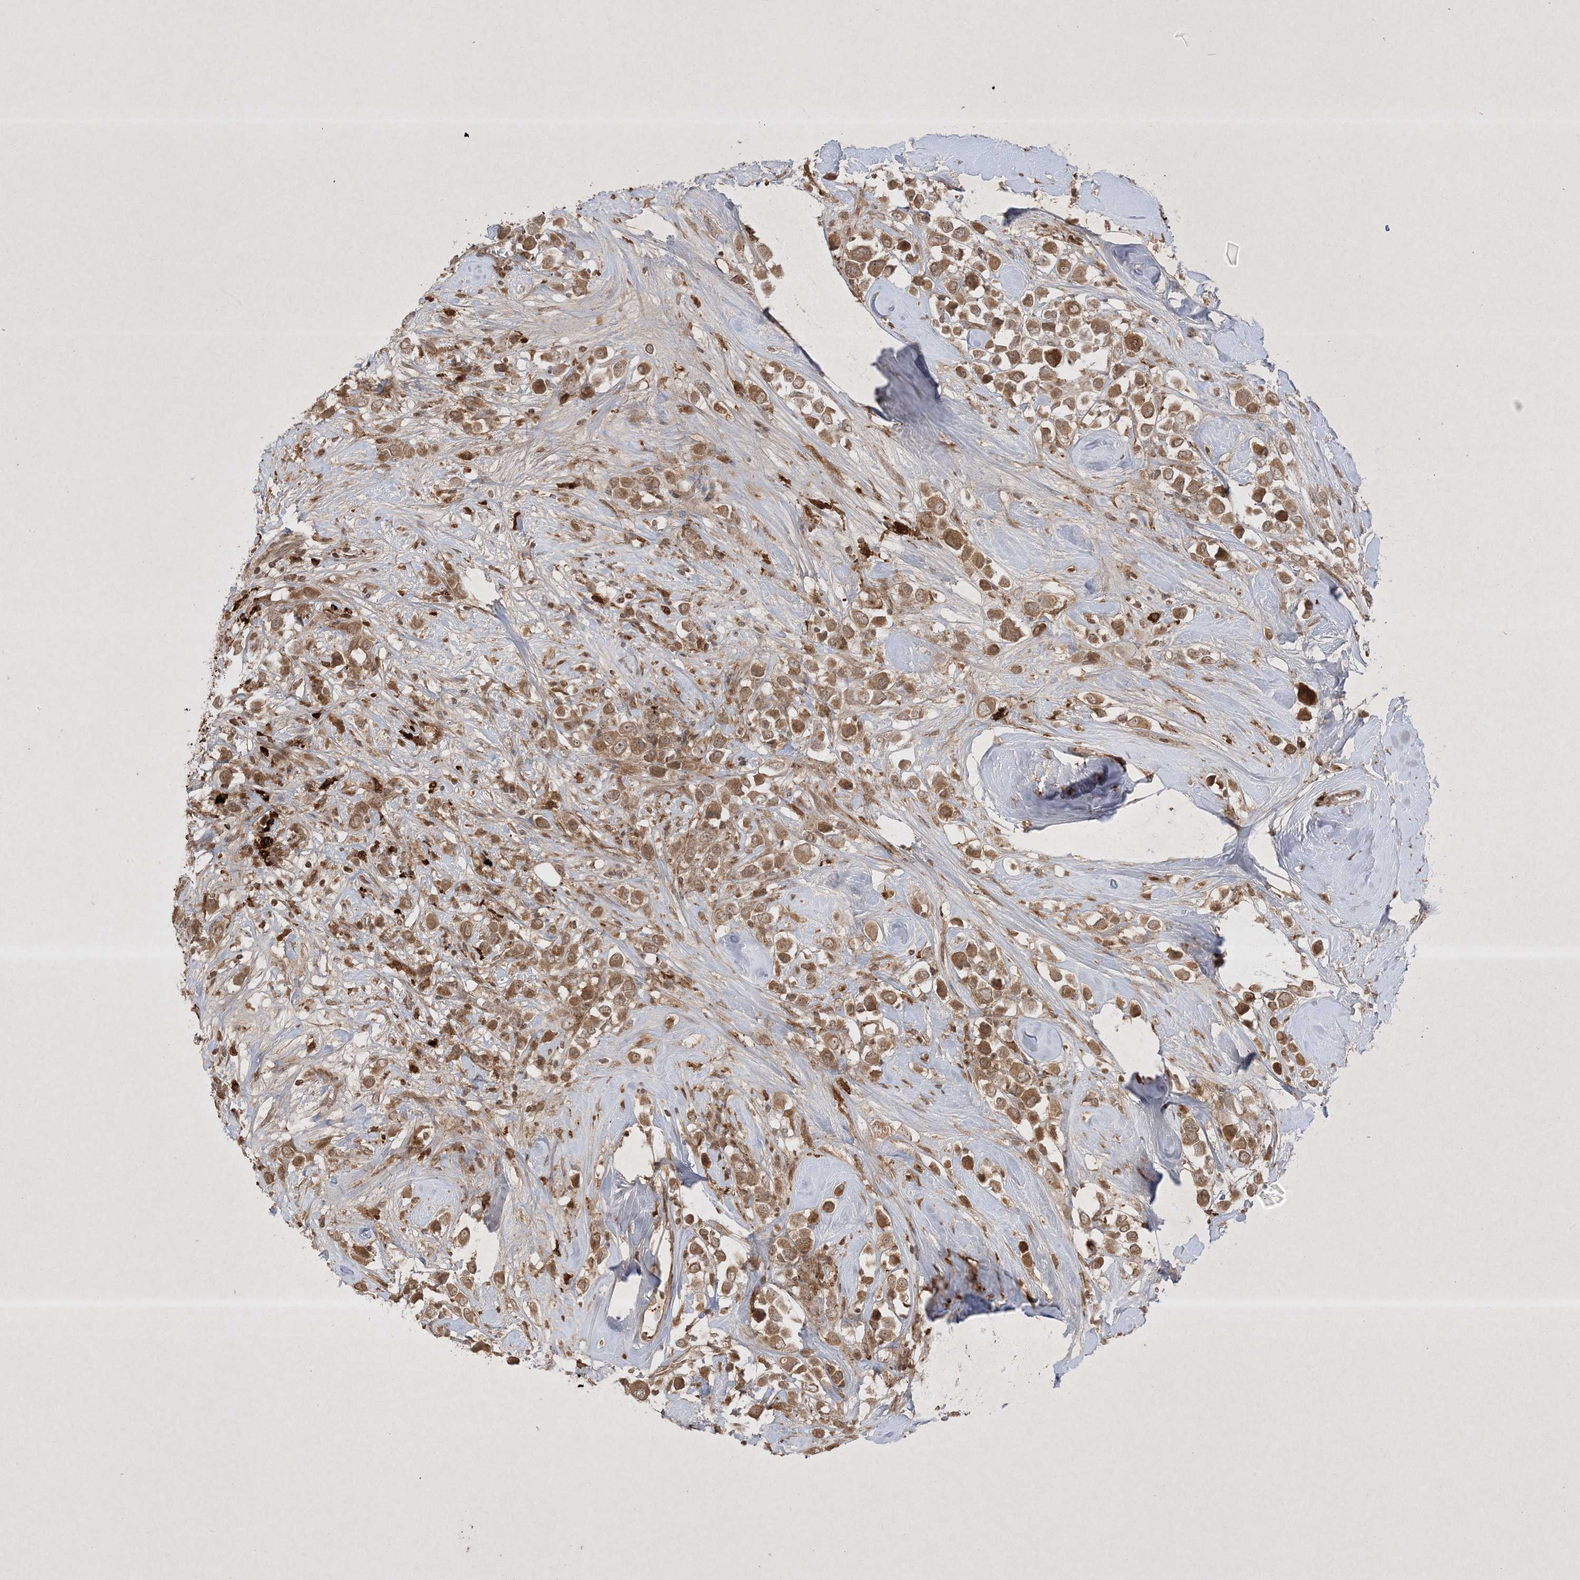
{"staining": {"intensity": "moderate", "quantity": ">75%", "location": "cytoplasmic/membranous"}, "tissue": "breast cancer", "cell_type": "Tumor cells", "image_type": "cancer", "snomed": [{"axis": "morphology", "description": "Duct carcinoma"}, {"axis": "topography", "description": "Breast"}], "caption": "DAB (3,3'-diaminobenzidine) immunohistochemical staining of breast cancer (infiltrating ductal carcinoma) reveals moderate cytoplasmic/membranous protein staining in approximately >75% of tumor cells.", "gene": "PTK6", "patient": {"sex": "female", "age": 61}}